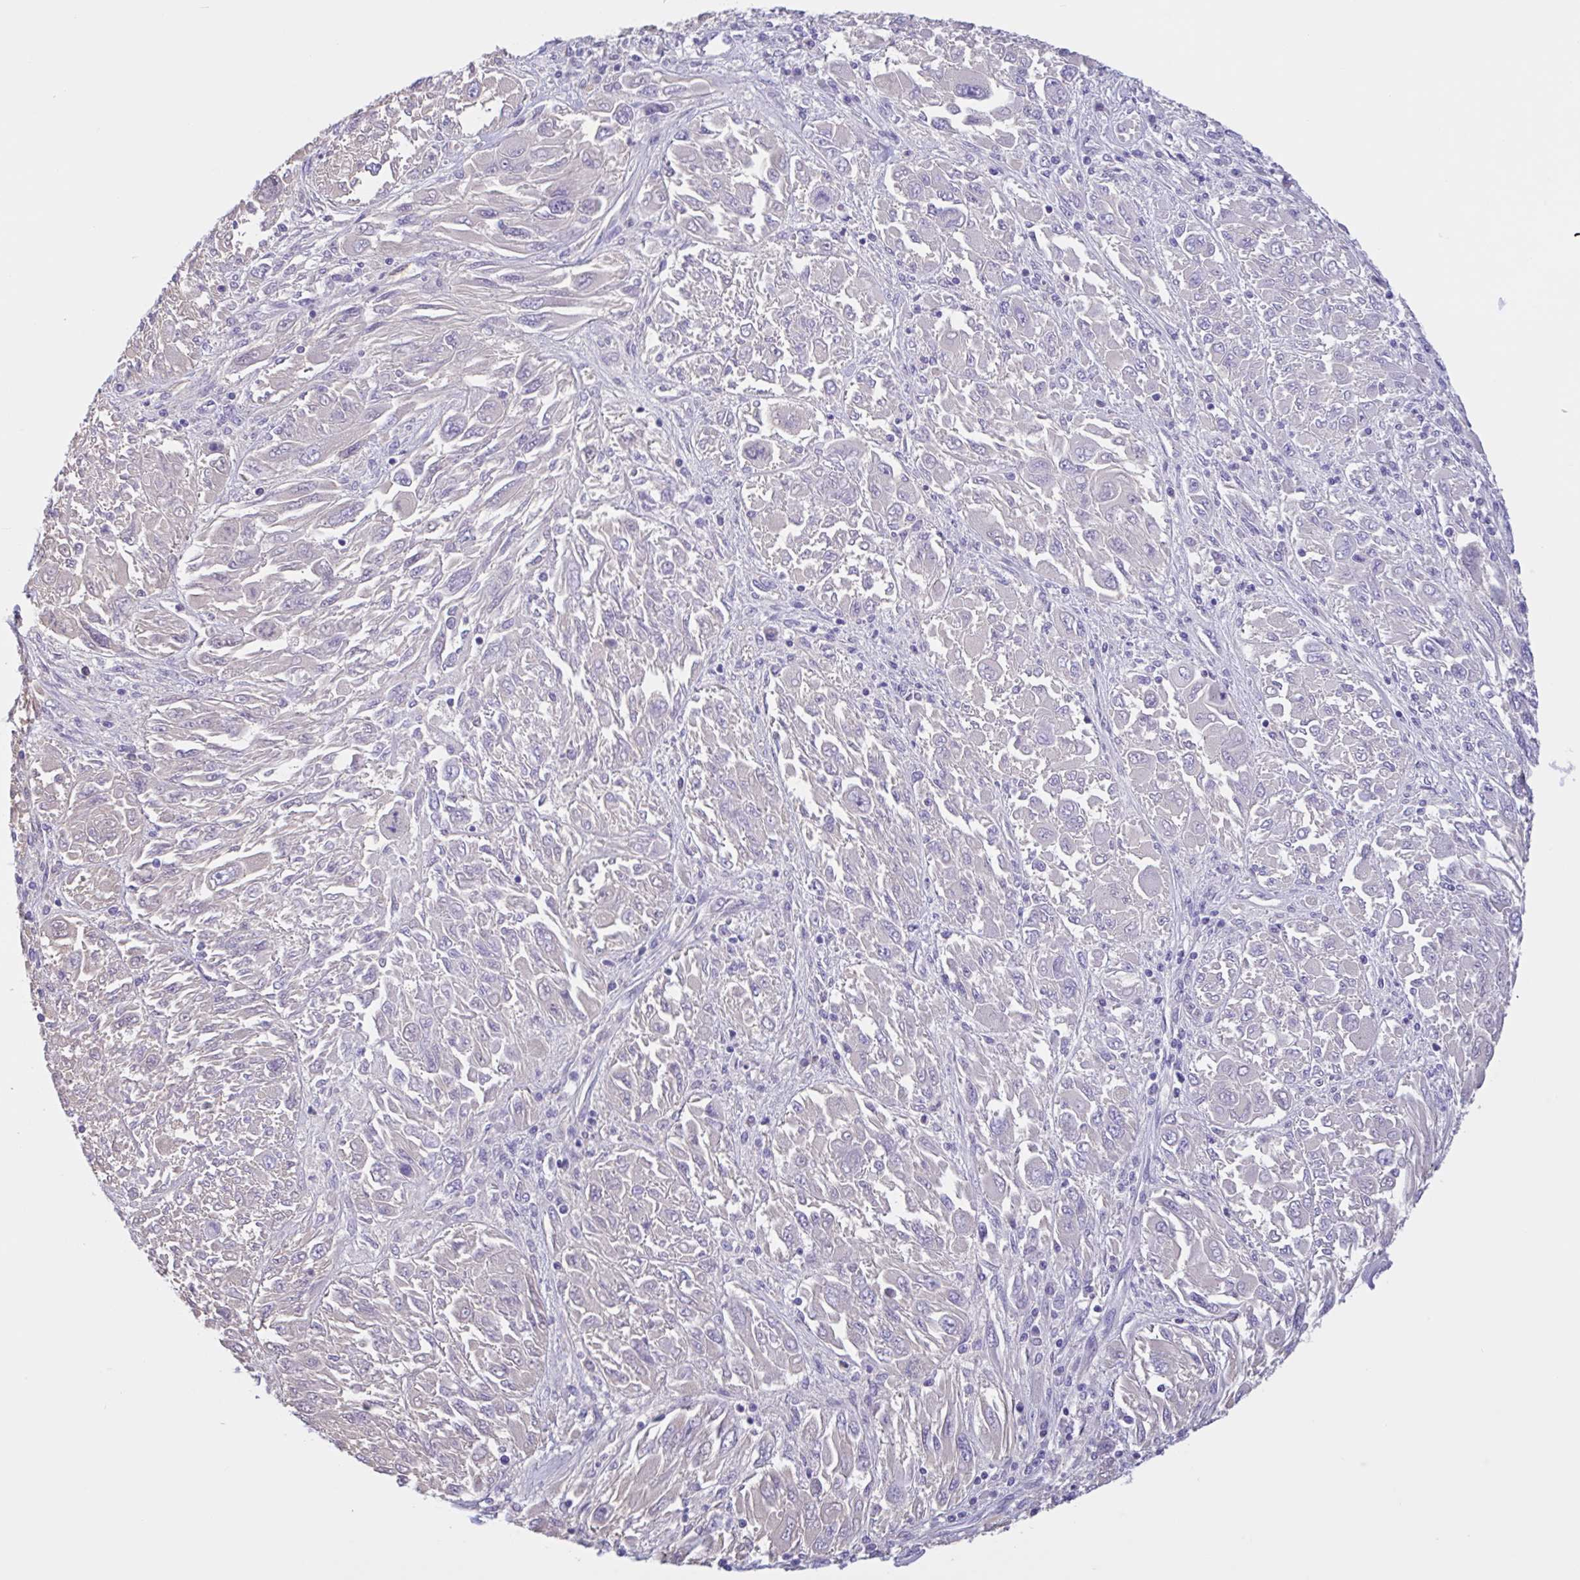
{"staining": {"intensity": "negative", "quantity": "none", "location": "none"}, "tissue": "melanoma", "cell_type": "Tumor cells", "image_type": "cancer", "snomed": [{"axis": "morphology", "description": "Malignant melanoma, NOS"}, {"axis": "topography", "description": "Skin"}], "caption": "The photomicrograph exhibits no significant expression in tumor cells of malignant melanoma. (DAB (3,3'-diaminobenzidine) immunohistochemistry with hematoxylin counter stain).", "gene": "LARGE2", "patient": {"sex": "female", "age": 91}}